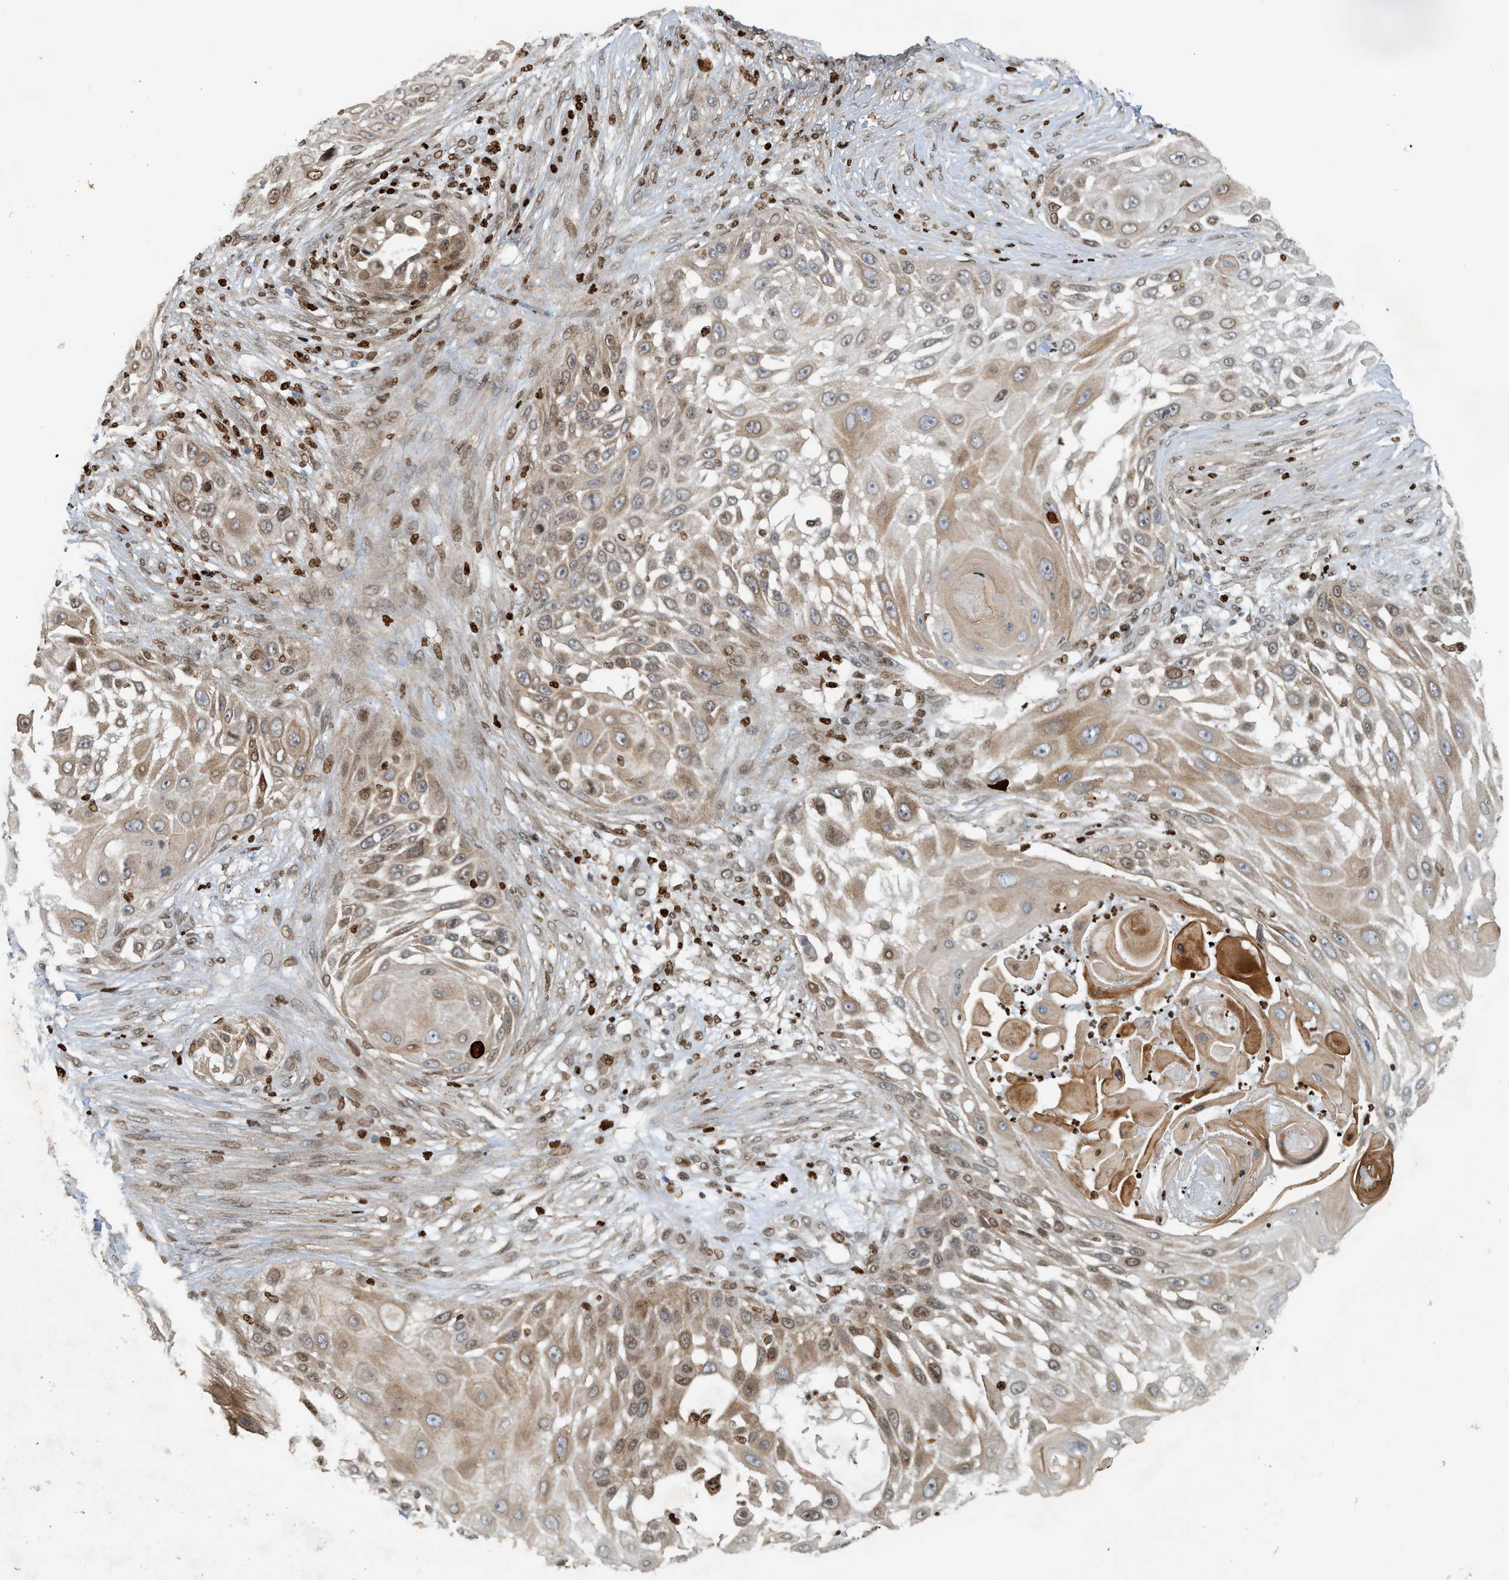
{"staining": {"intensity": "moderate", "quantity": "25%-75%", "location": "cytoplasmic/membranous"}, "tissue": "skin cancer", "cell_type": "Tumor cells", "image_type": "cancer", "snomed": [{"axis": "morphology", "description": "Squamous cell carcinoma, NOS"}, {"axis": "topography", "description": "Skin"}], "caption": "Immunohistochemical staining of human skin squamous cell carcinoma shows medium levels of moderate cytoplasmic/membranous protein positivity in approximately 25%-75% of tumor cells. Ihc stains the protein of interest in brown and the nuclei are stained blue.", "gene": "SH3D19", "patient": {"sex": "female", "age": 44}}